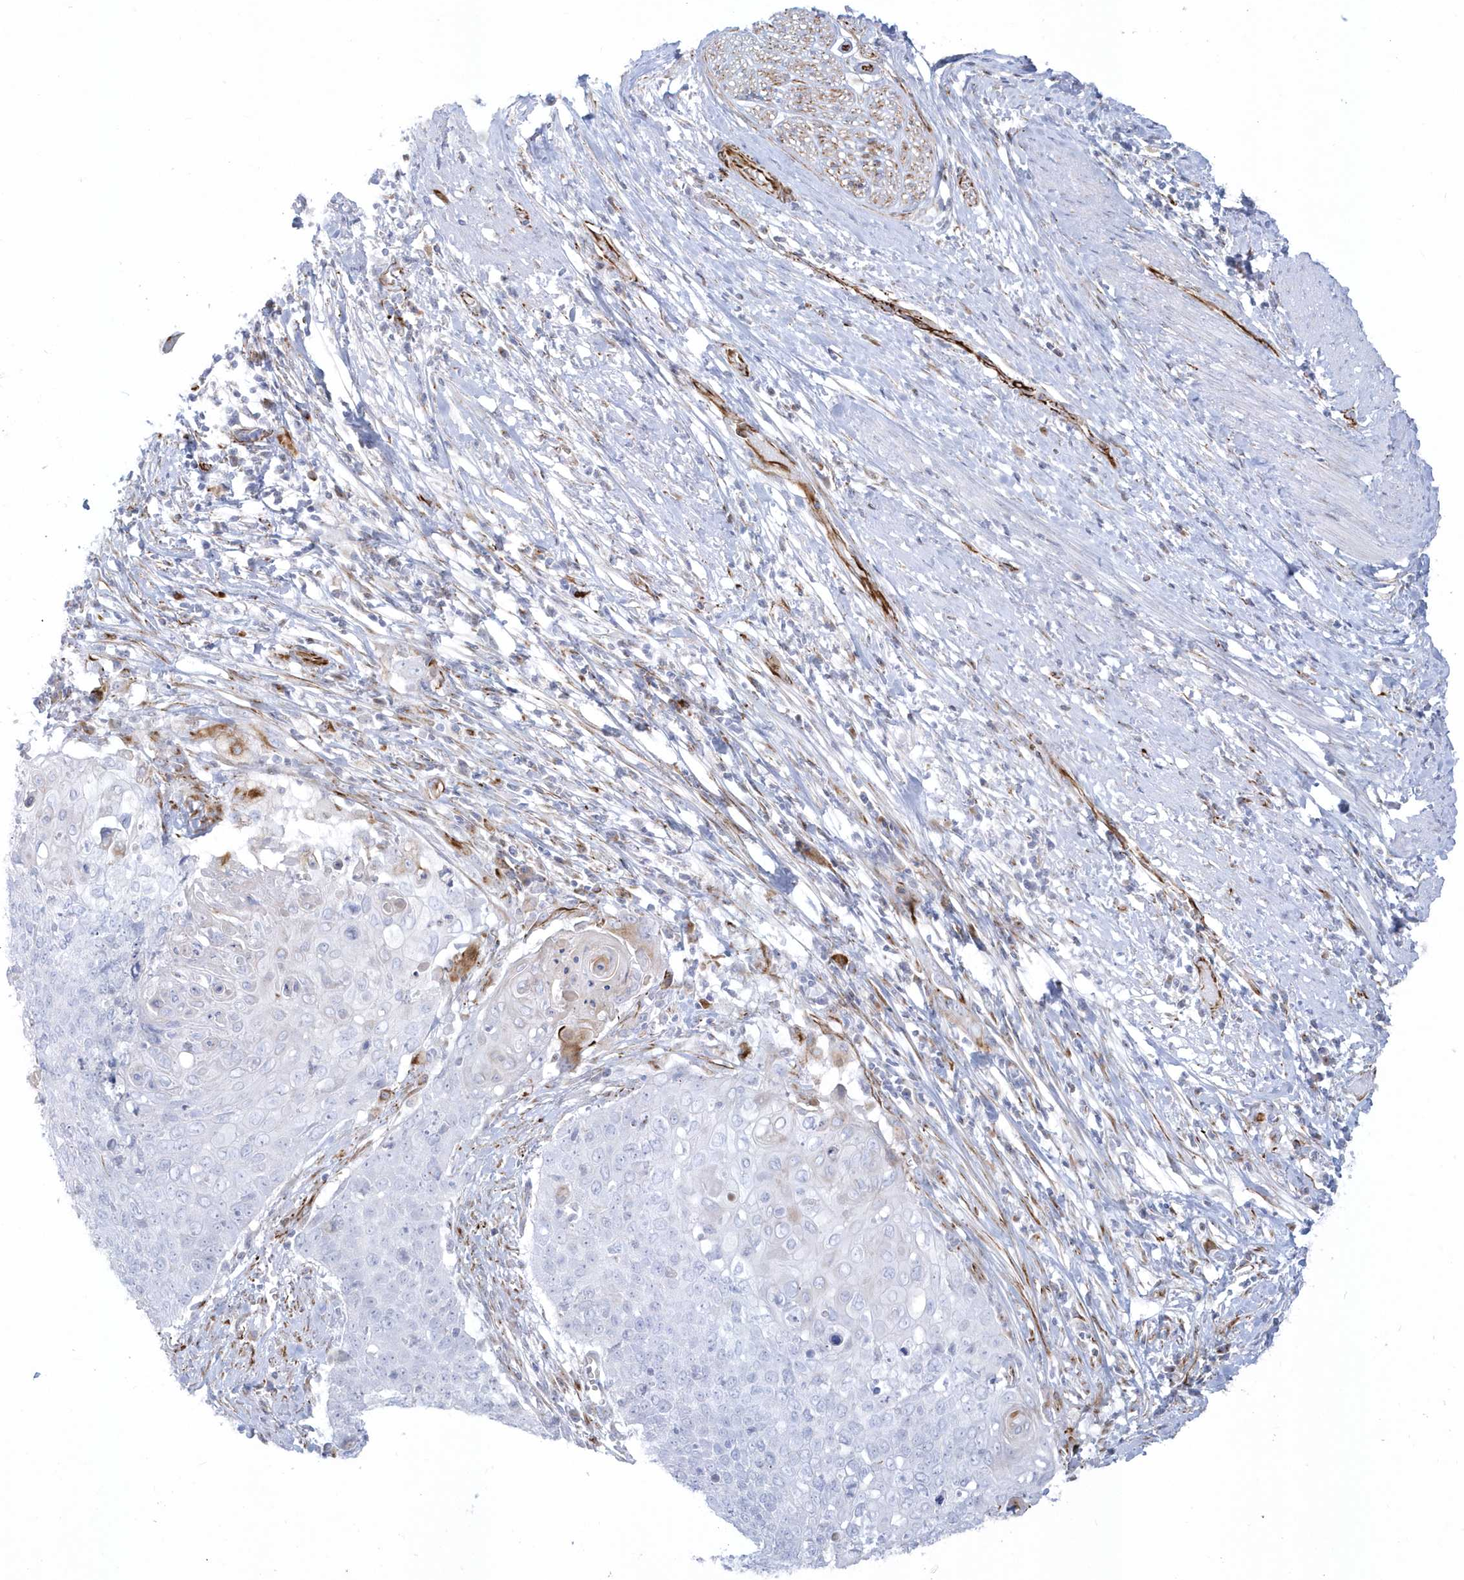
{"staining": {"intensity": "negative", "quantity": "none", "location": "none"}, "tissue": "cervical cancer", "cell_type": "Tumor cells", "image_type": "cancer", "snomed": [{"axis": "morphology", "description": "Squamous cell carcinoma, NOS"}, {"axis": "topography", "description": "Cervix"}], "caption": "Tumor cells show no significant protein staining in cervical cancer (squamous cell carcinoma).", "gene": "PPIL6", "patient": {"sex": "female", "age": 39}}